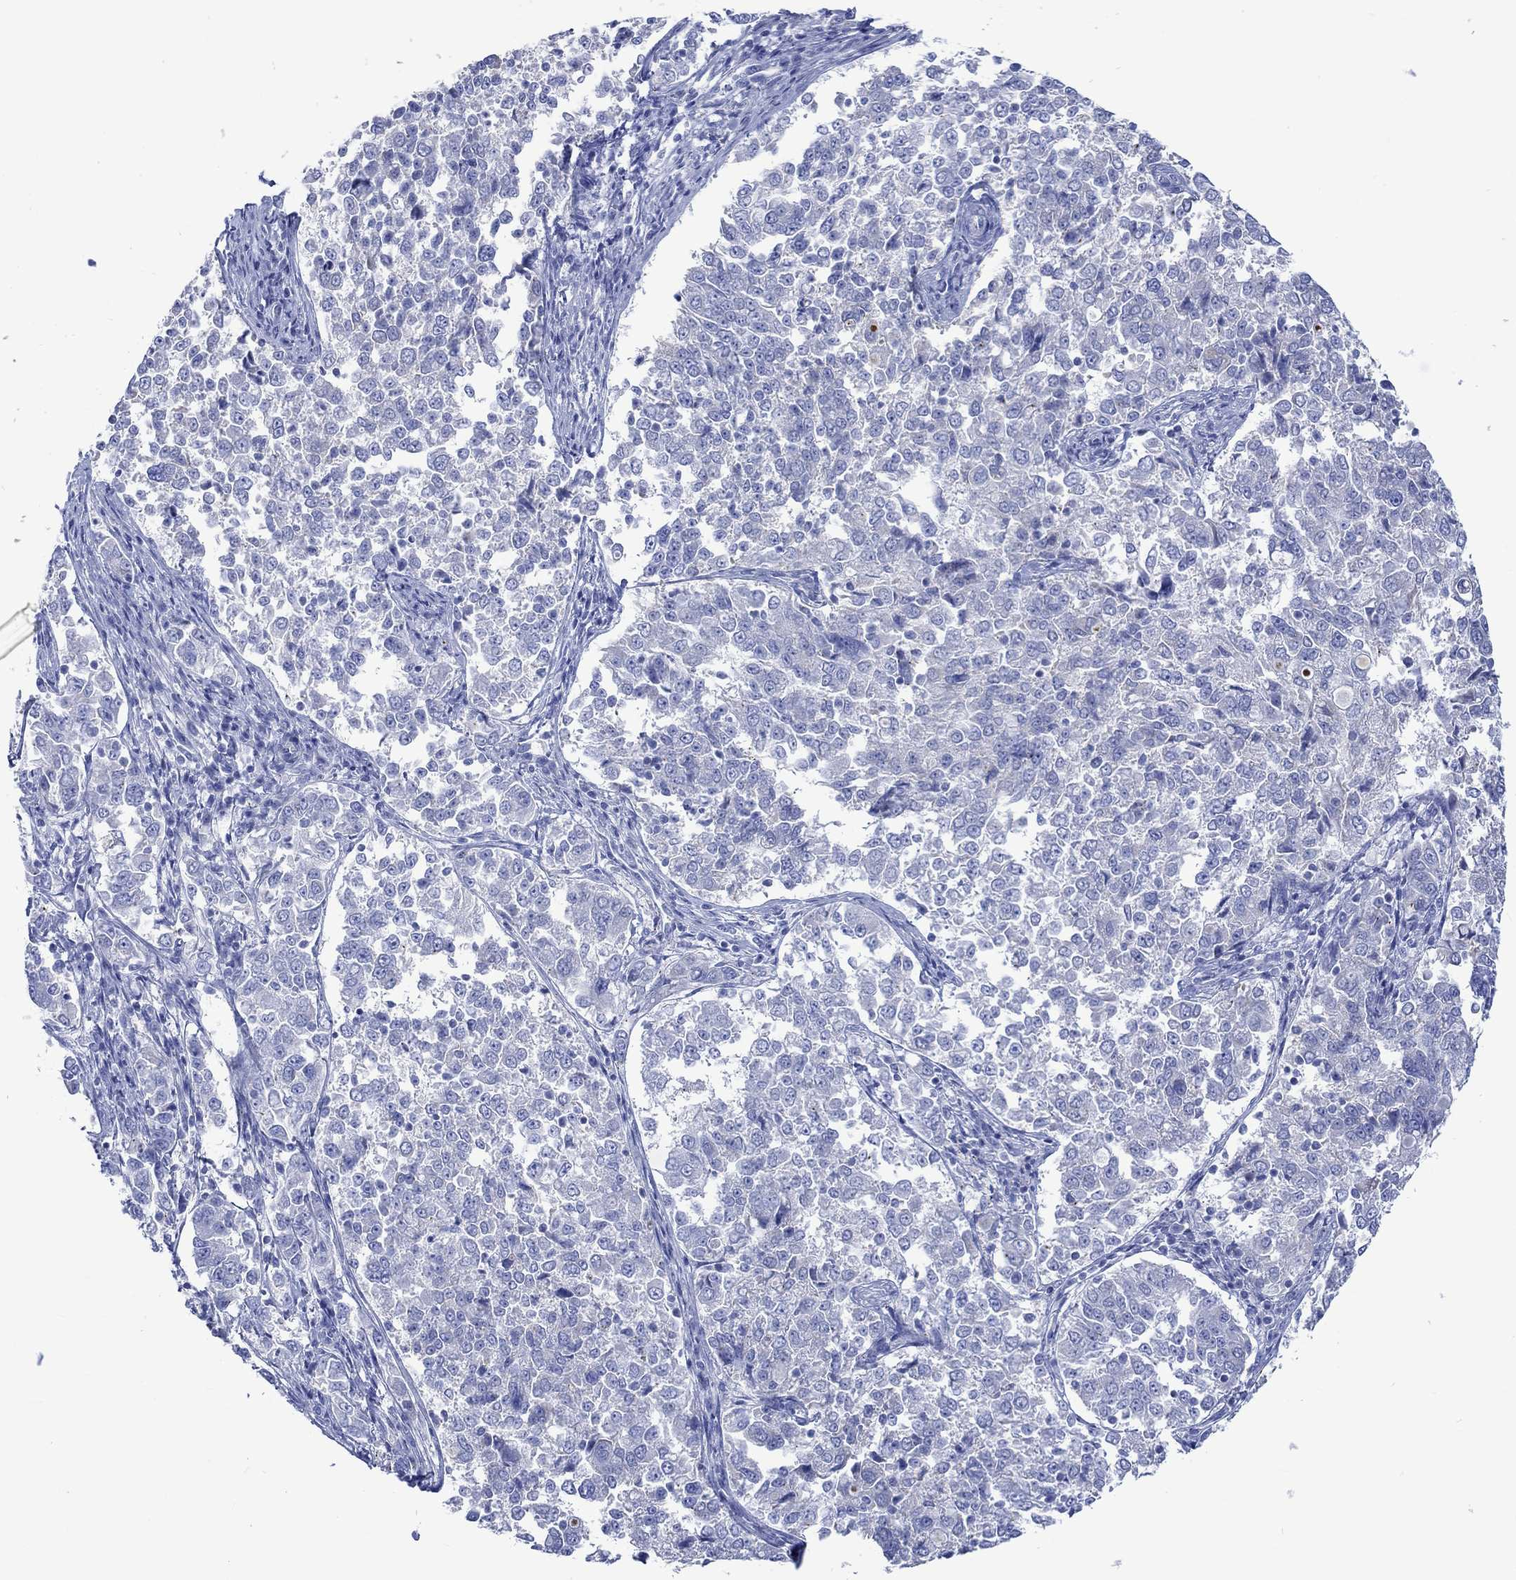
{"staining": {"intensity": "negative", "quantity": "none", "location": "none"}, "tissue": "endometrial cancer", "cell_type": "Tumor cells", "image_type": "cancer", "snomed": [{"axis": "morphology", "description": "Adenocarcinoma, NOS"}, {"axis": "topography", "description": "Endometrium"}], "caption": "There is no significant positivity in tumor cells of endometrial cancer (adenocarcinoma).", "gene": "CPLX2", "patient": {"sex": "female", "age": 43}}